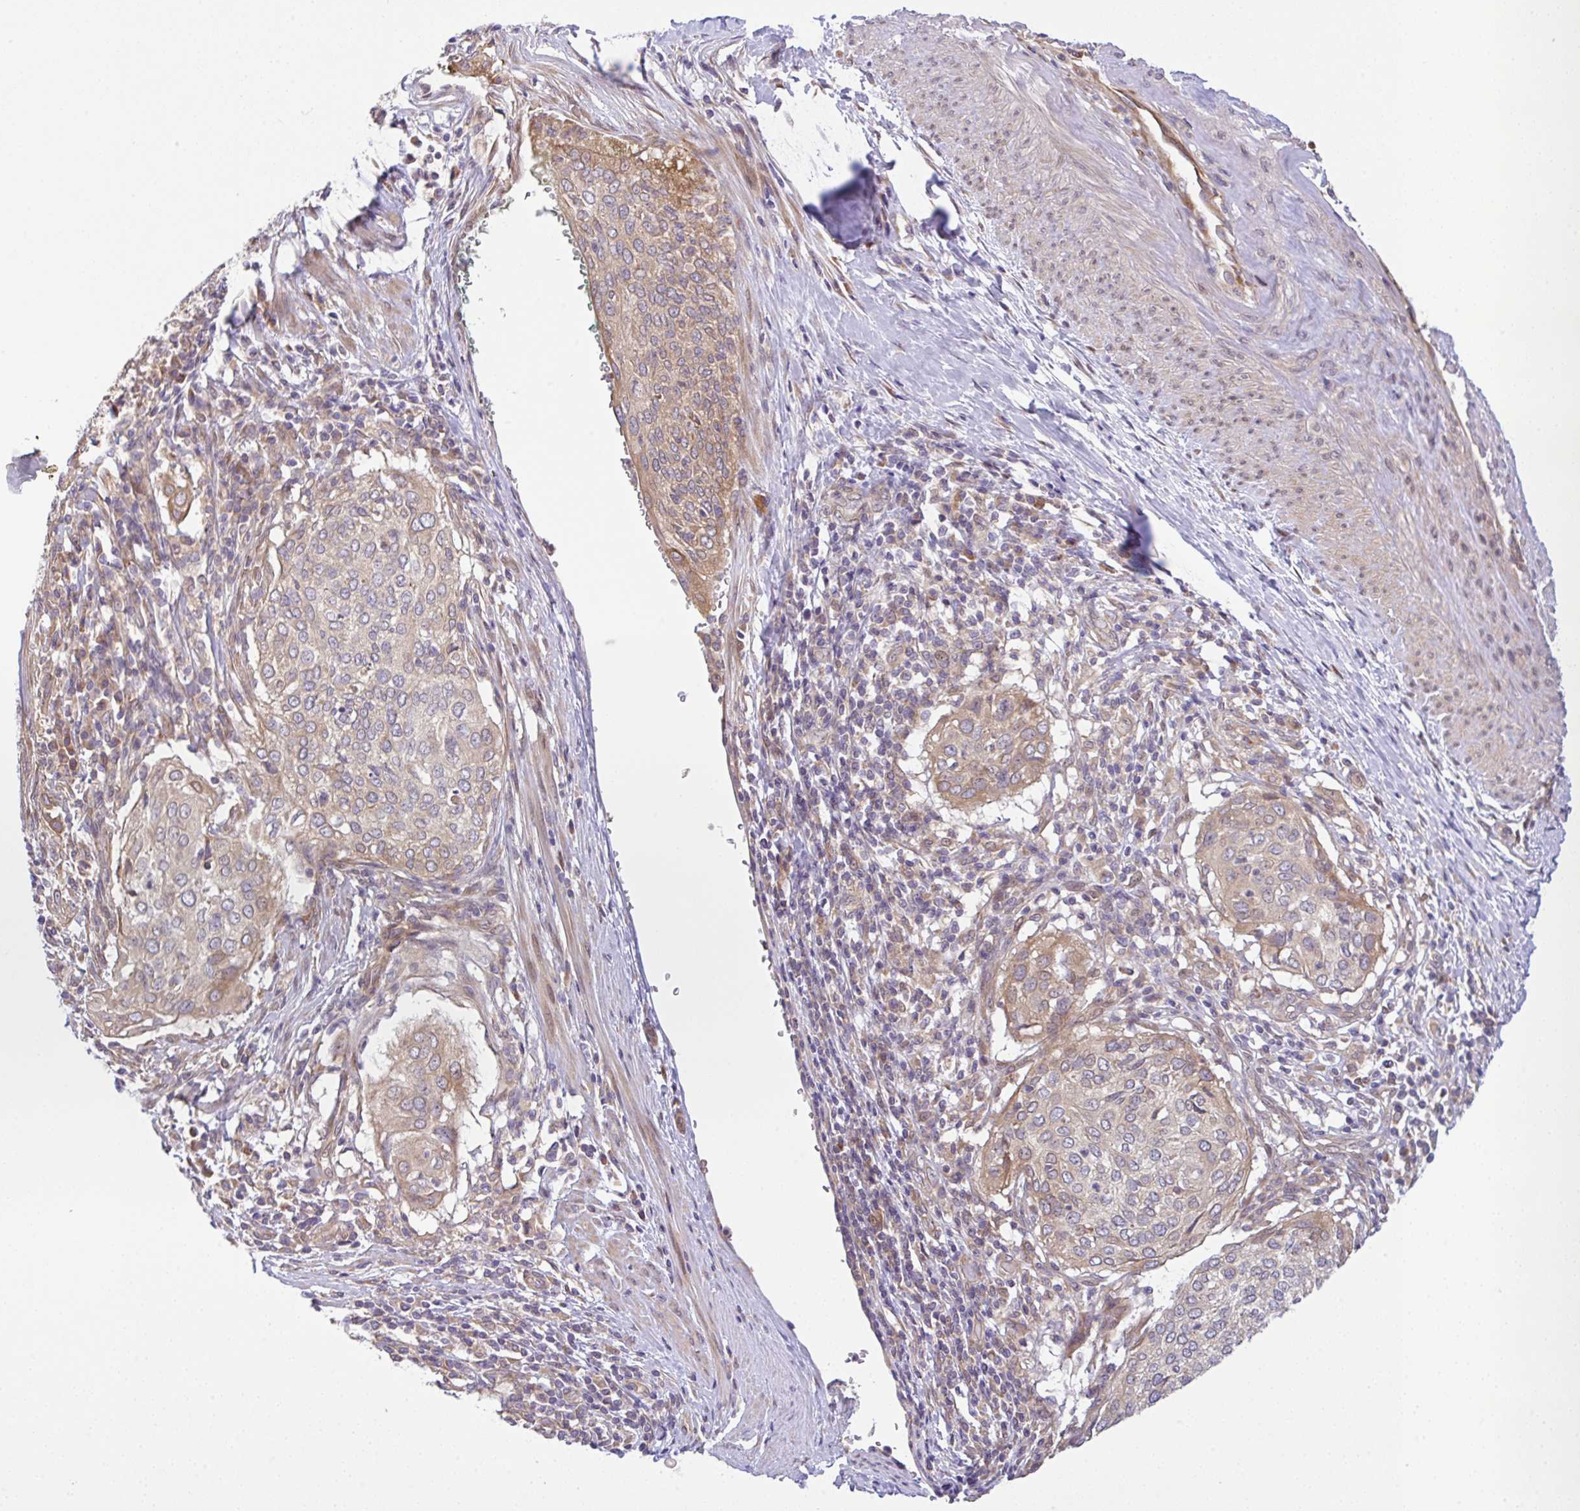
{"staining": {"intensity": "moderate", "quantity": "25%-75%", "location": "cytoplasmic/membranous"}, "tissue": "cervical cancer", "cell_type": "Tumor cells", "image_type": "cancer", "snomed": [{"axis": "morphology", "description": "Squamous cell carcinoma, NOS"}, {"axis": "topography", "description": "Cervix"}], "caption": "Squamous cell carcinoma (cervical) tissue exhibits moderate cytoplasmic/membranous staining in about 25%-75% of tumor cells, visualized by immunohistochemistry.", "gene": "UBE4A", "patient": {"sex": "female", "age": 38}}